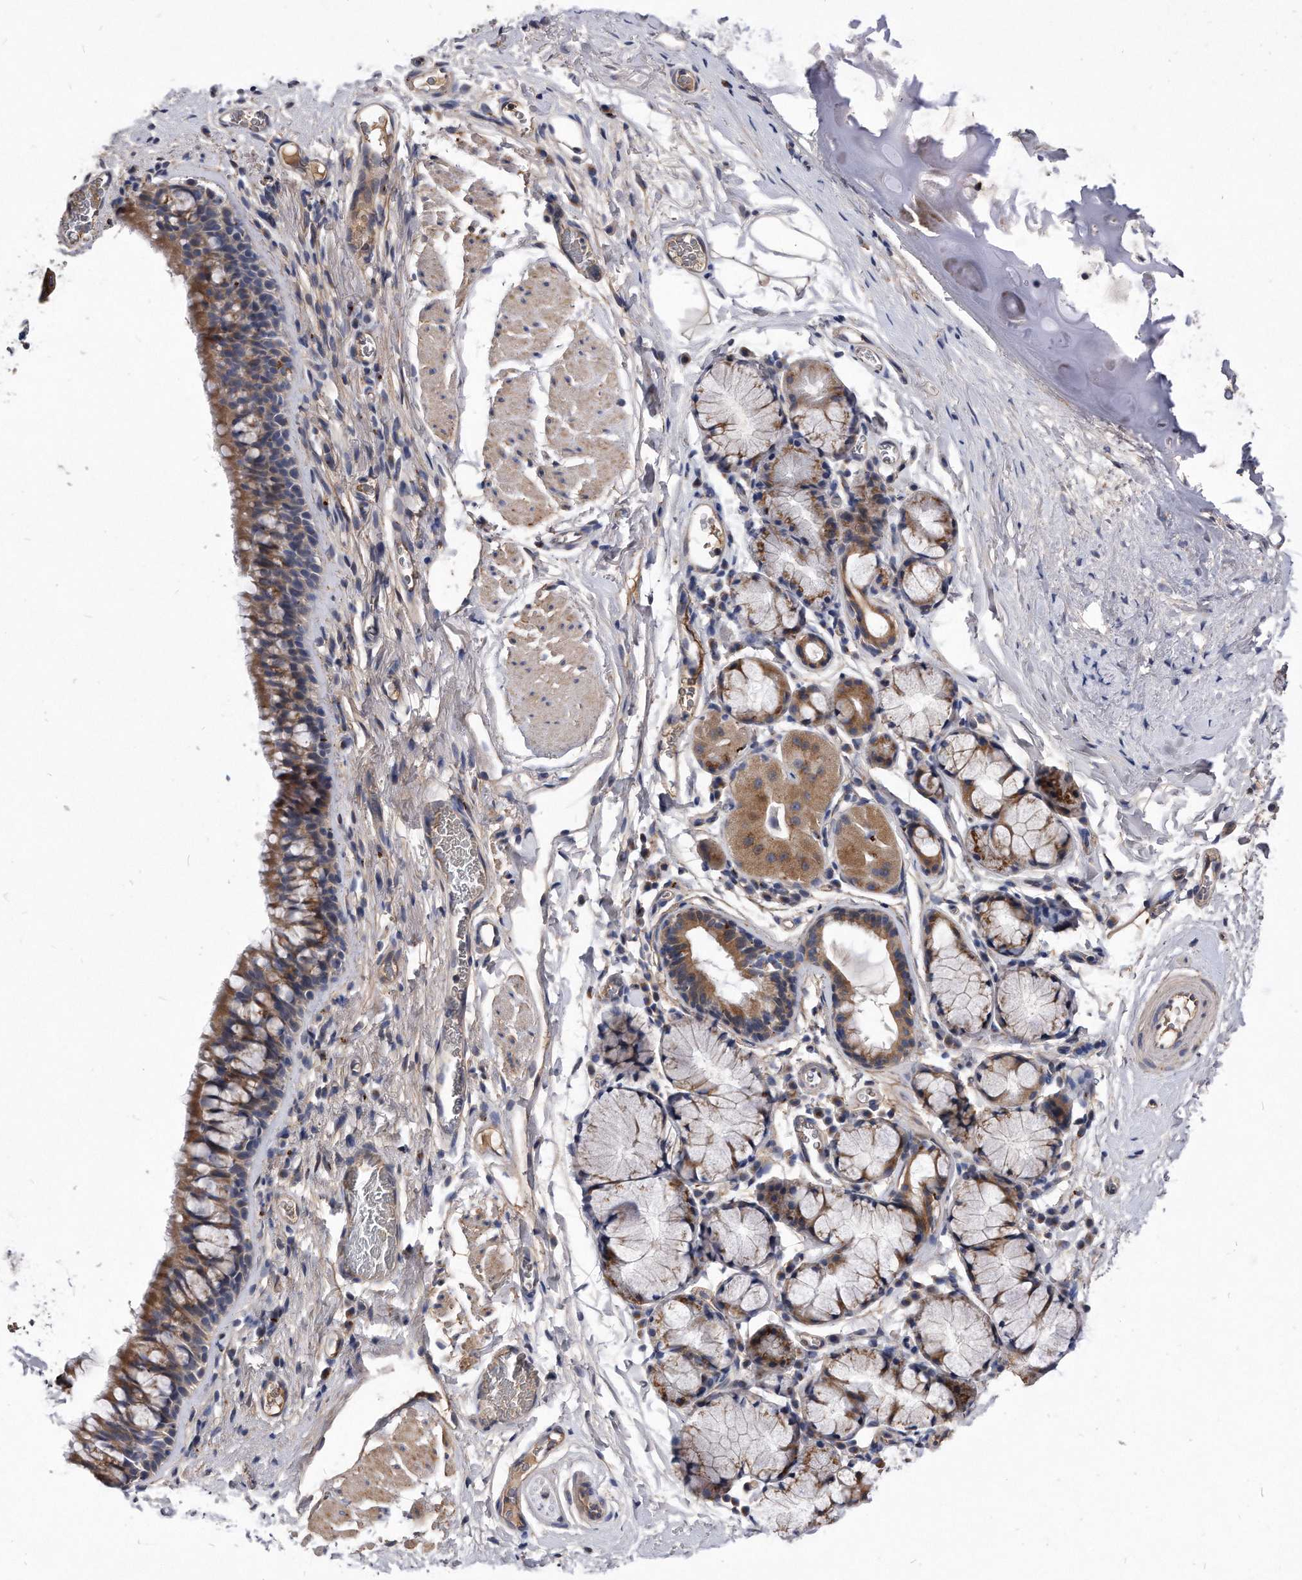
{"staining": {"intensity": "moderate", "quantity": "25%-75%", "location": "cytoplasmic/membranous"}, "tissue": "bronchus", "cell_type": "Respiratory epithelial cells", "image_type": "normal", "snomed": [{"axis": "morphology", "description": "Normal tissue, NOS"}, {"axis": "topography", "description": "Cartilage tissue"}, {"axis": "topography", "description": "Bronchus"}], "caption": "A photomicrograph of human bronchus stained for a protein shows moderate cytoplasmic/membranous brown staining in respiratory epithelial cells. (IHC, brightfield microscopy, high magnification).", "gene": "MGAT4A", "patient": {"sex": "female", "age": 53}}